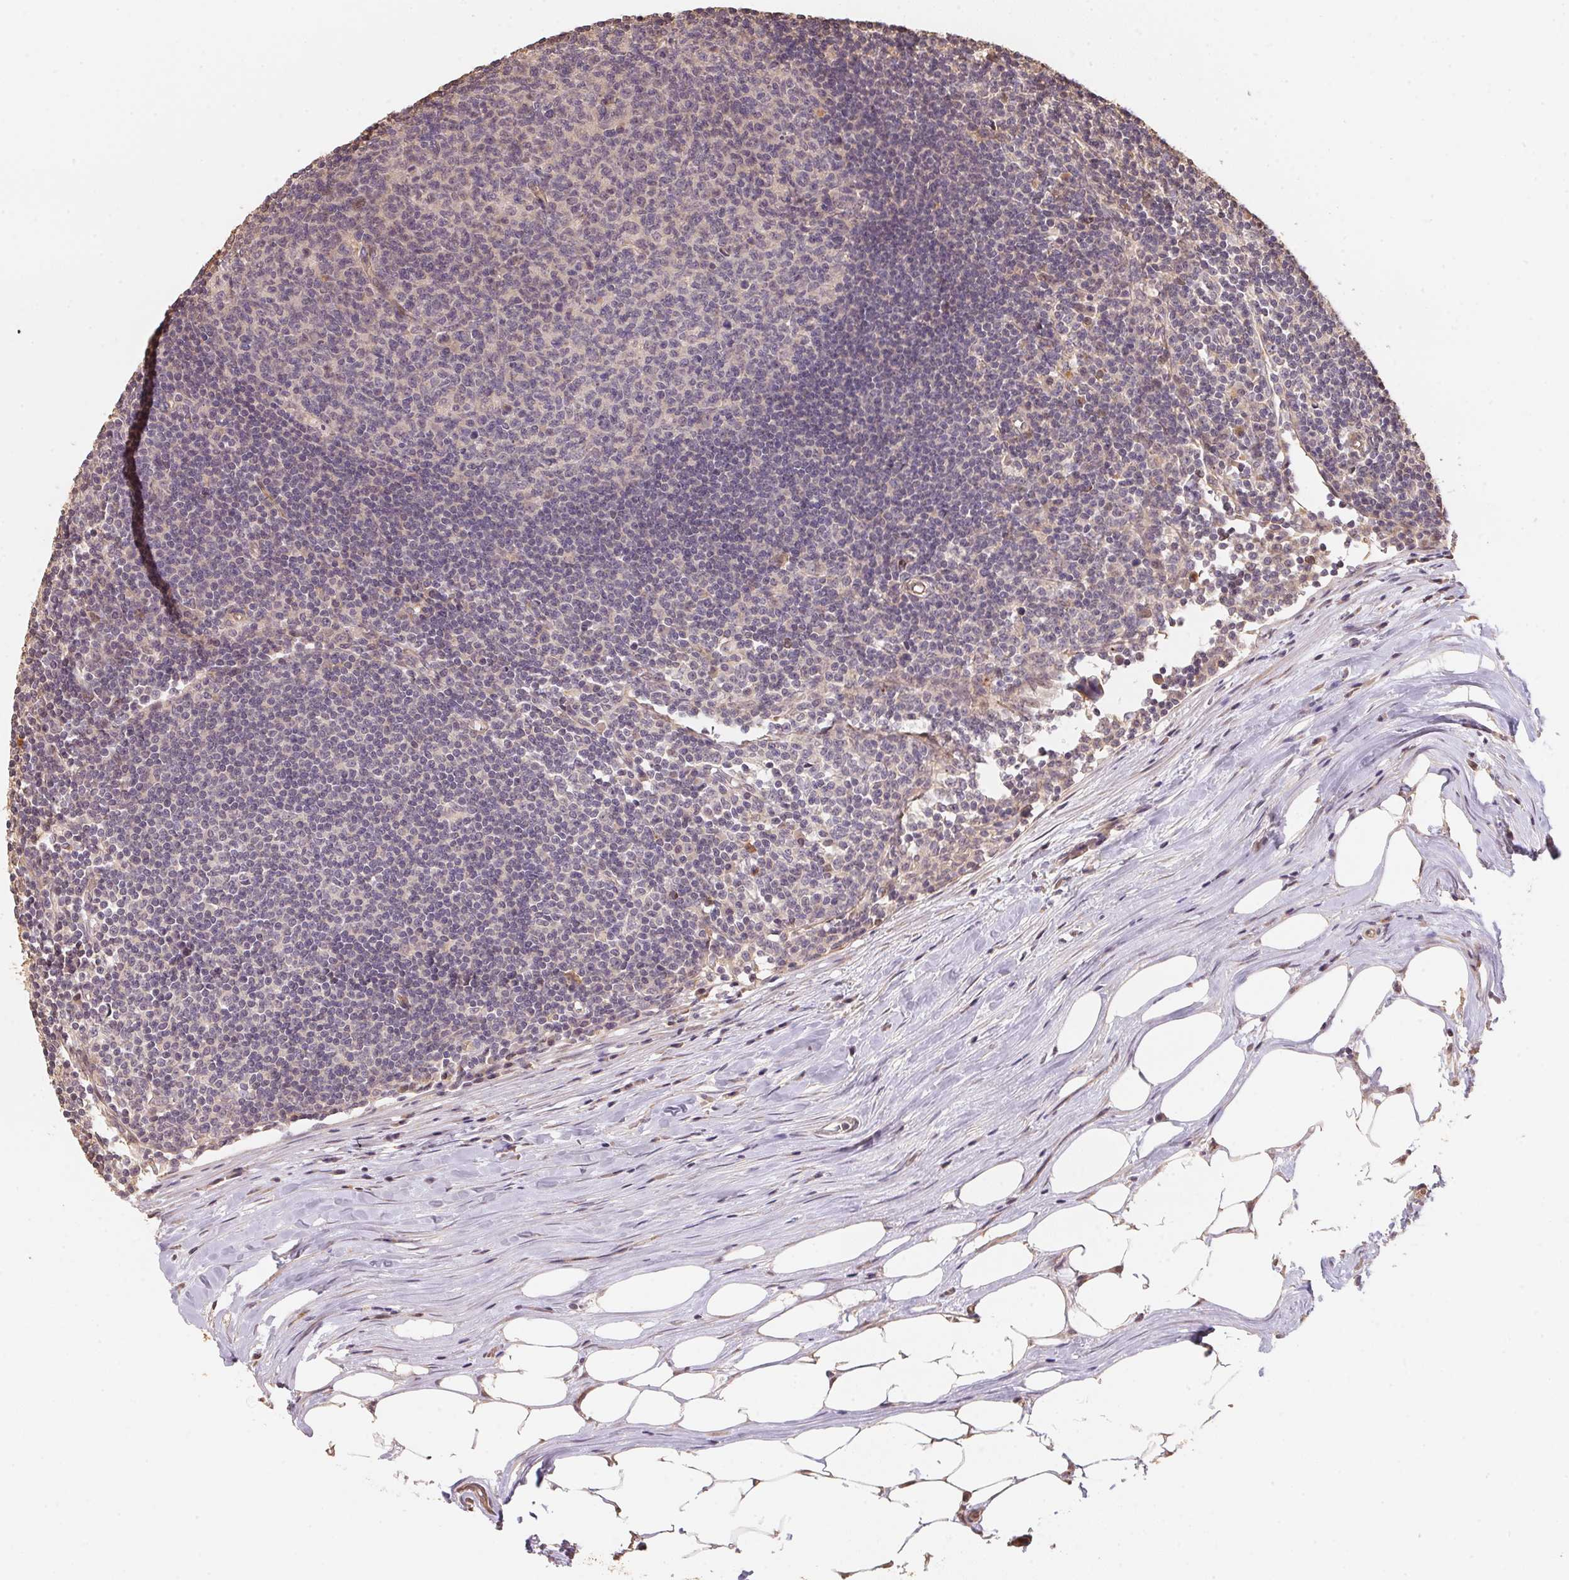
{"staining": {"intensity": "negative", "quantity": "none", "location": "none"}, "tissue": "lymph node", "cell_type": "Germinal center cells", "image_type": "normal", "snomed": [{"axis": "morphology", "description": "Normal tissue, NOS"}, {"axis": "topography", "description": "Lymph node"}], "caption": "This is an immunohistochemistry image of benign lymph node. There is no expression in germinal center cells.", "gene": "TMEM222", "patient": {"sex": "male", "age": 67}}